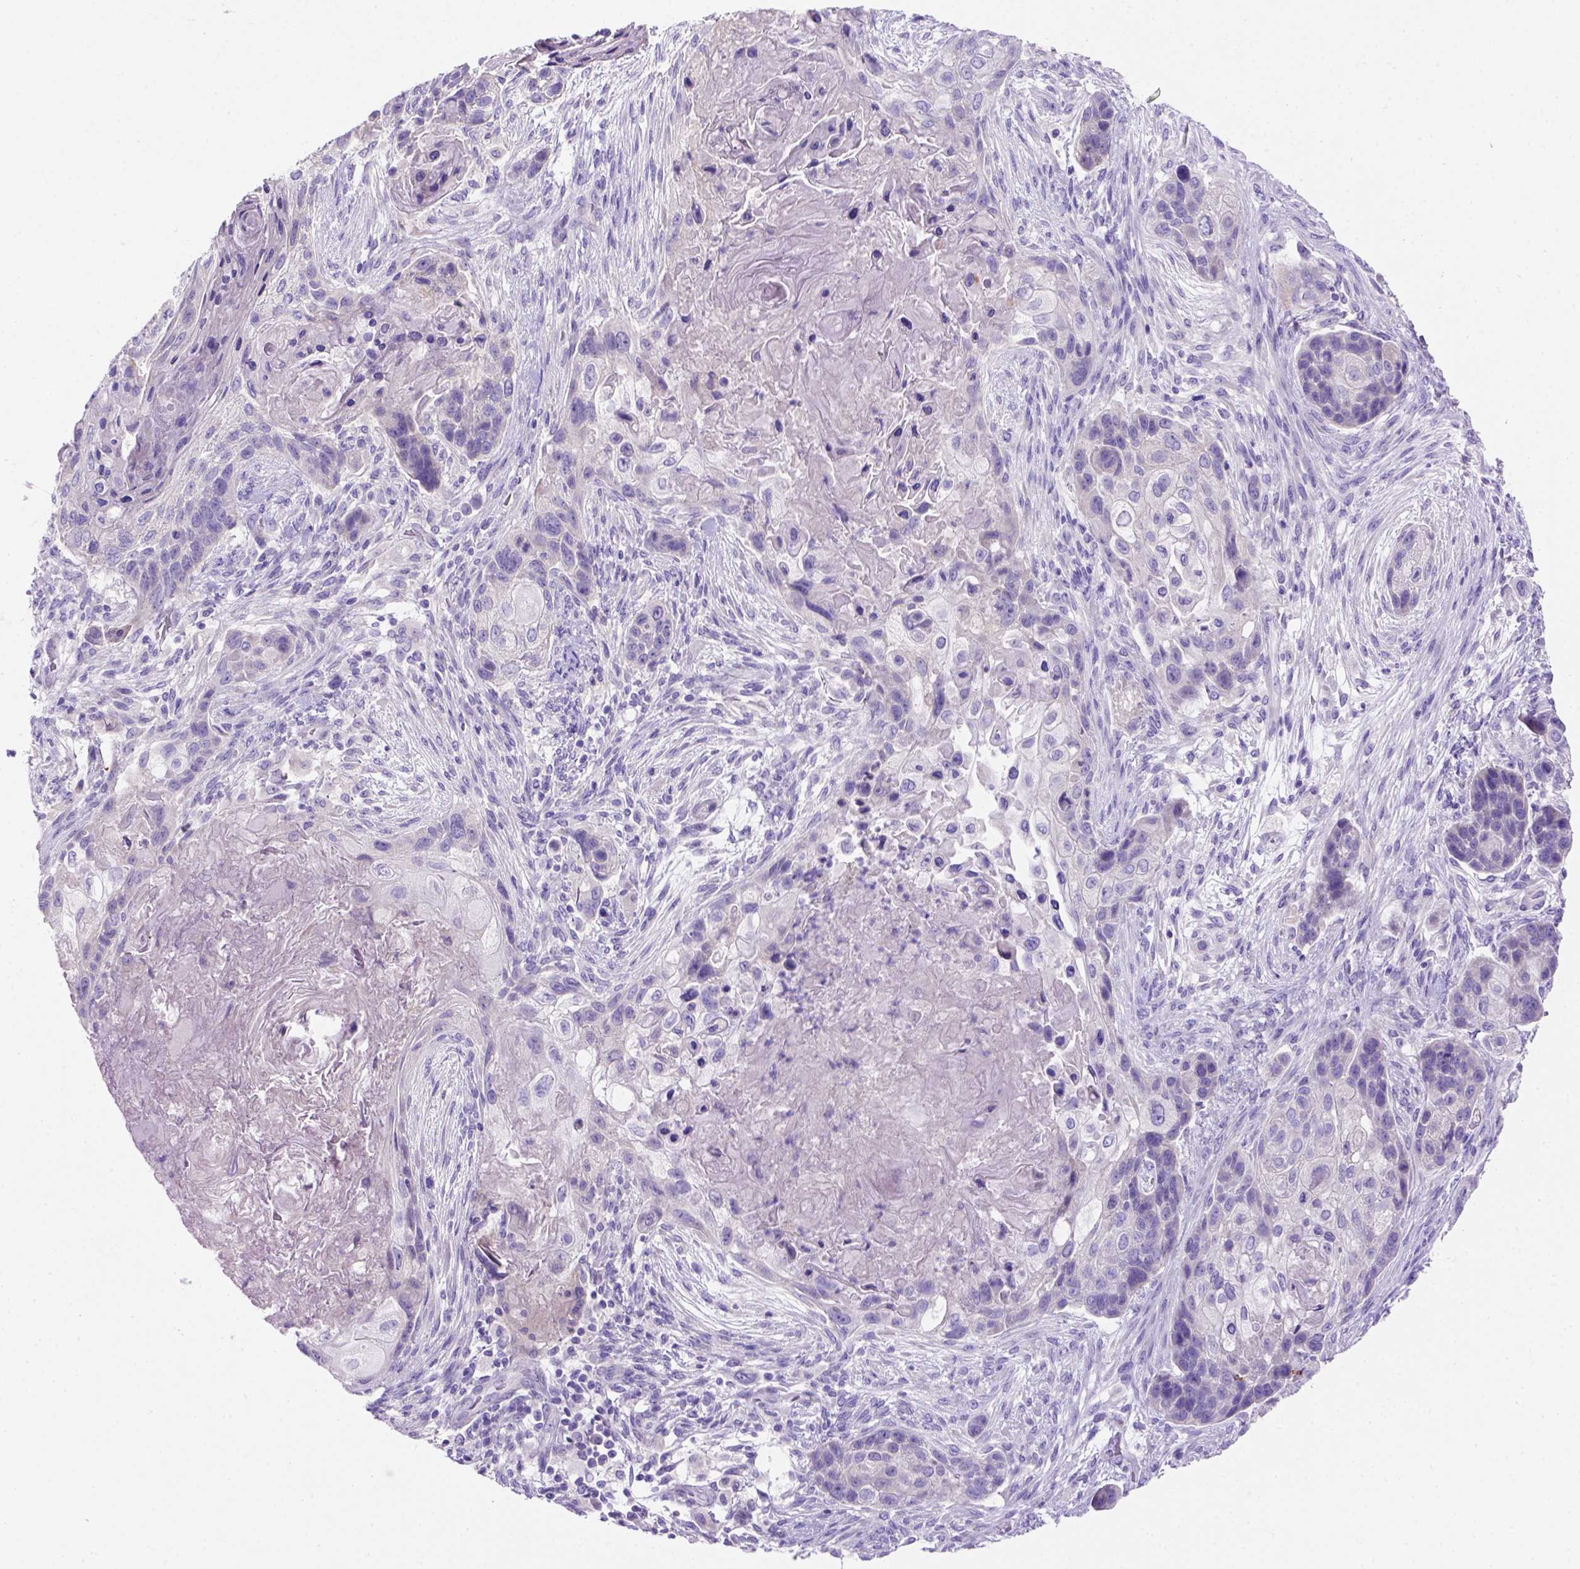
{"staining": {"intensity": "negative", "quantity": "none", "location": "none"}, "tissue": "lung cancer", "cell_type": "Tumor cells", "image_type": "cancer", "snomed": [{"axis": "morphology", "description": "Squamous cell carcinoma, NOS"}, {"axis": "topography", "description": "Lung"}], "caption": "Immunohistochemical staining of human lung cancer (squamous cell carcinoma) exhibits no significant expression in tumor cells.", "gene": "SIRPD", "patient": {"sex": "male", "age": 69}}